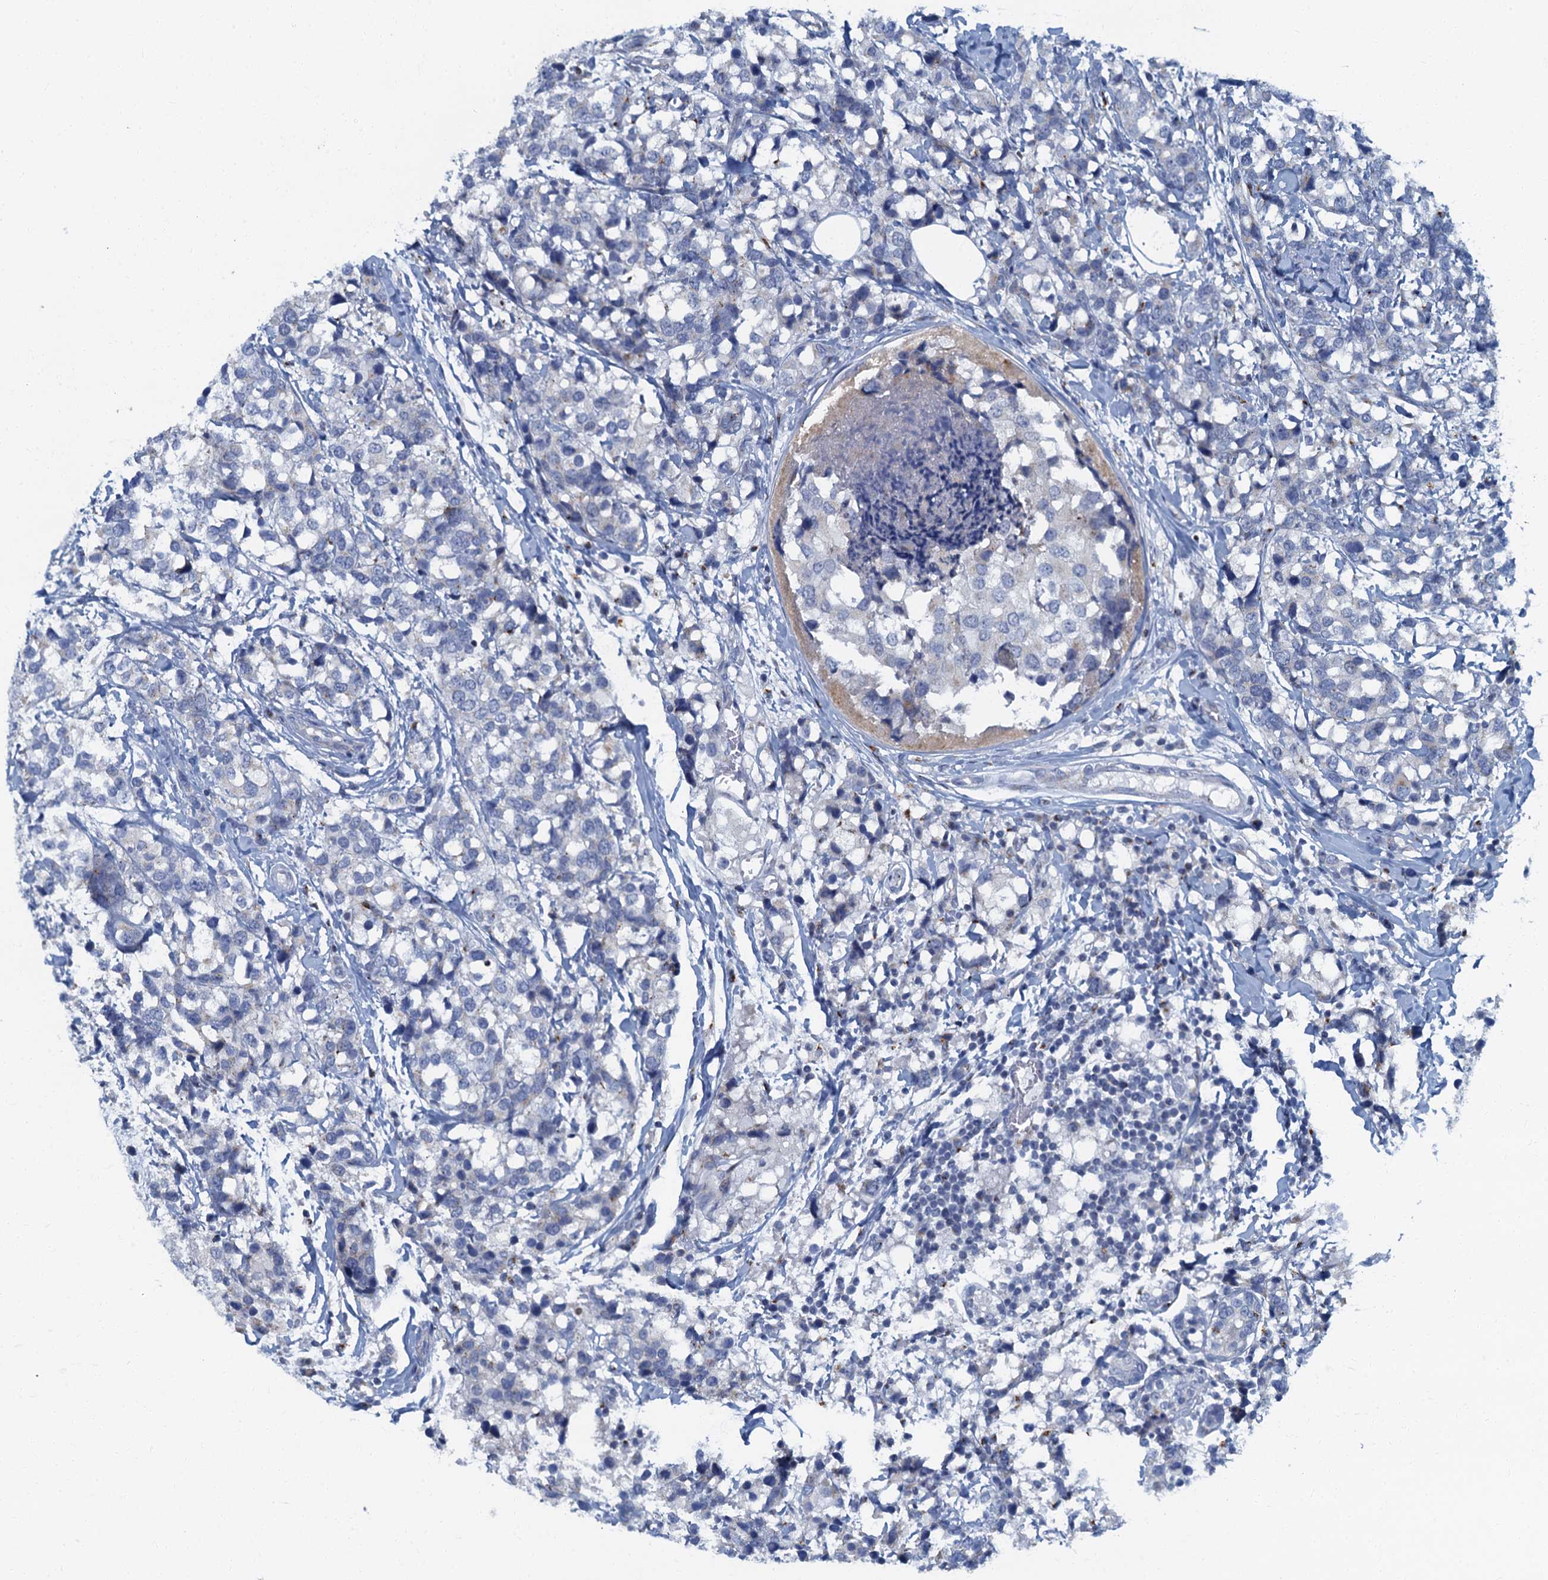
{"staining": {"intensity": "negative", "quantity": "none", "location": "none"}, "tissue": "breast cancer", "cell_type": "Tumor cells", "image_type": "cancer", "snomed": [{"axis": "morphology", "description": "Lobular carcinoma"}, {"axis": "topography", "description": "Breast"}], "caption": "An image of human breast lobular carcinoma is negative for staining in tumor cells.", "gene": "LYPD3", "patient": {"sex": "female", "age": 59}}